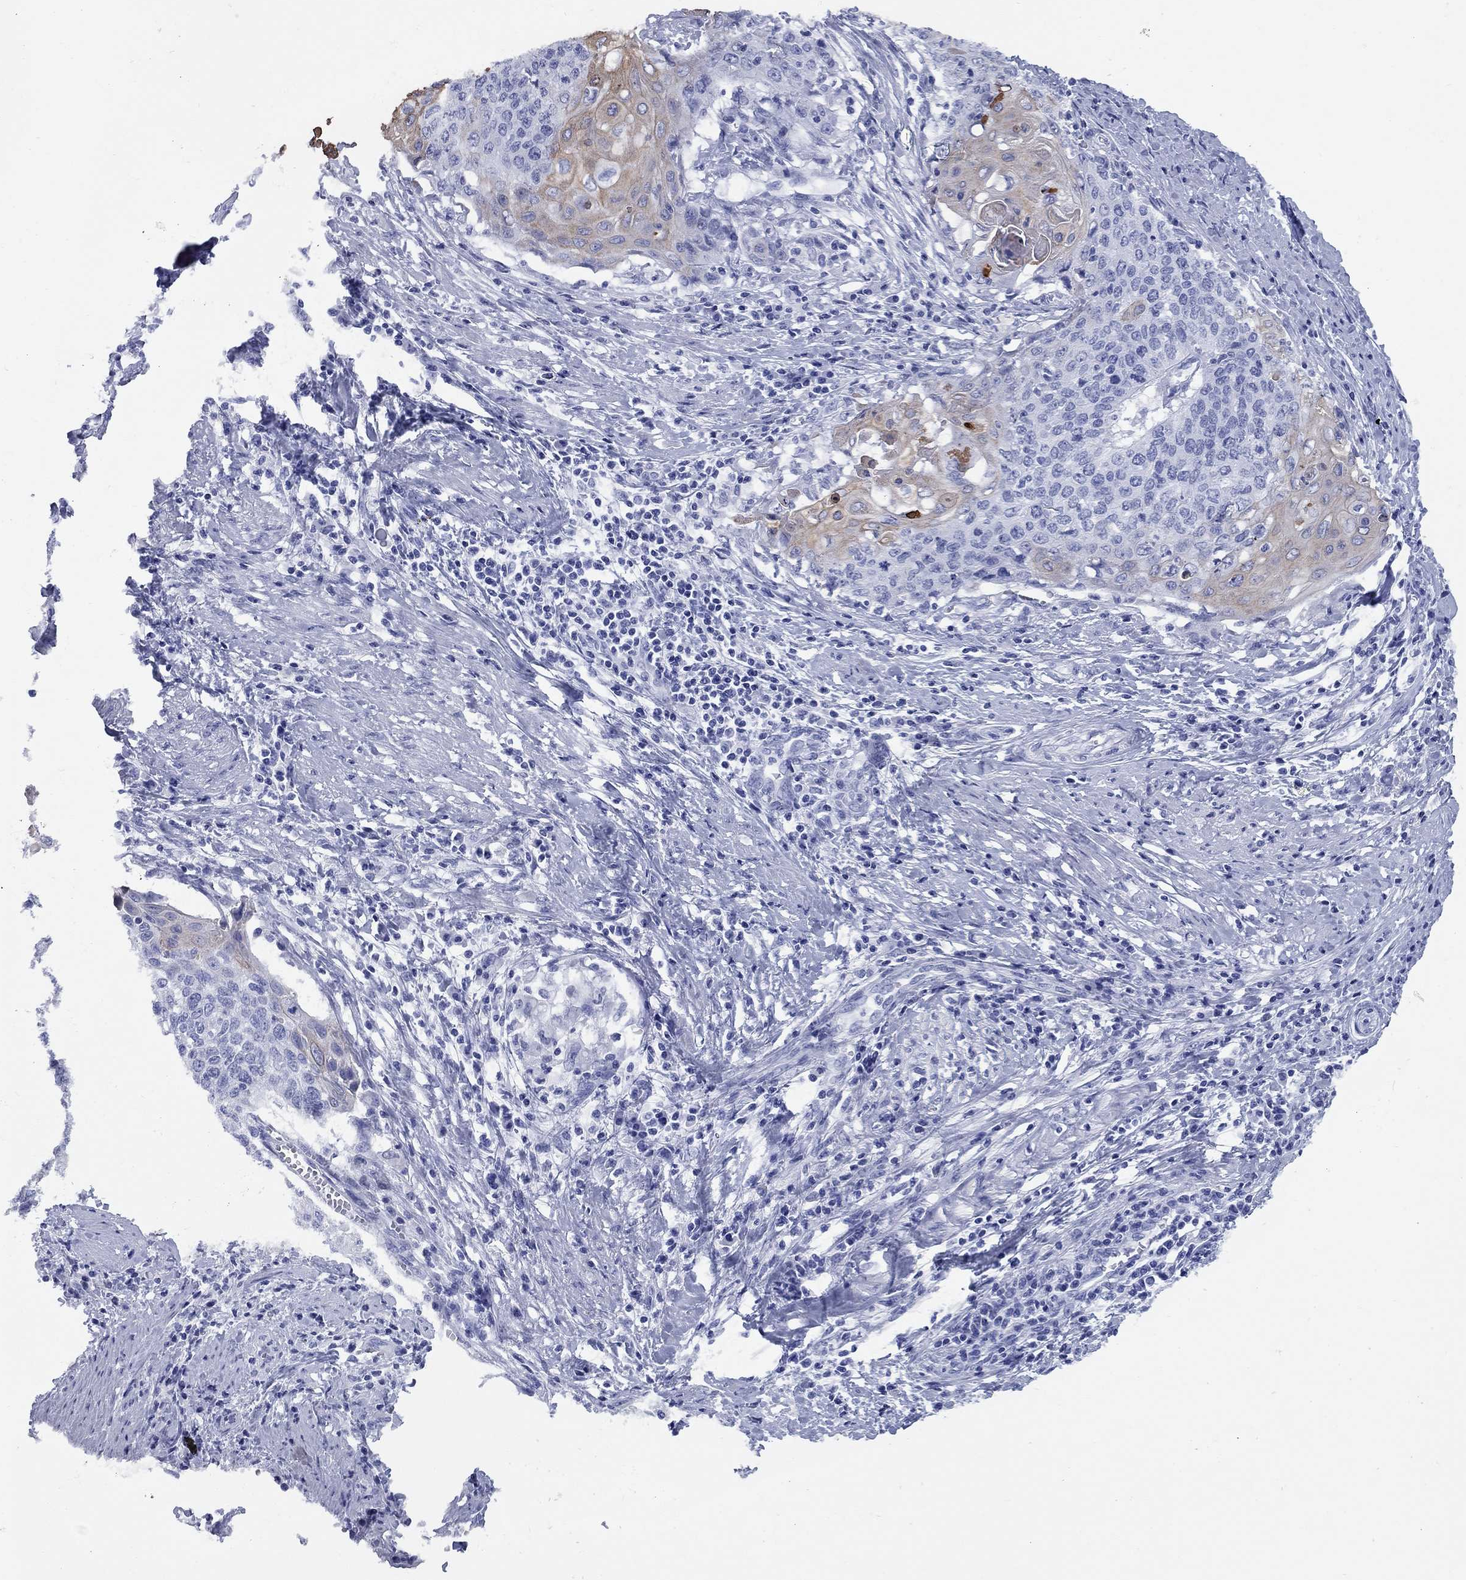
{"staining": {"intensity": "weak", "quantity": "<25%", "location": "cytoplasmic/membranous"}, "tissue": "cervical cancer", "cell_type": "Tumor cells", "image_type": "cancer", "snomed": [{"axis": "morphology", "description": "Squamous cell carcinoma, NOS"}, {"axis": "topography", "description": "Cervix"}], "caption": "A histopathology image of cervical cancer stained for a protein shows no brown staining in tumor cells. (DAB (3,3'-diaminobenzidine) IHC, high magnification).", "gene": "CCNA1", "patient": {"sex": "female", "age": 39}}